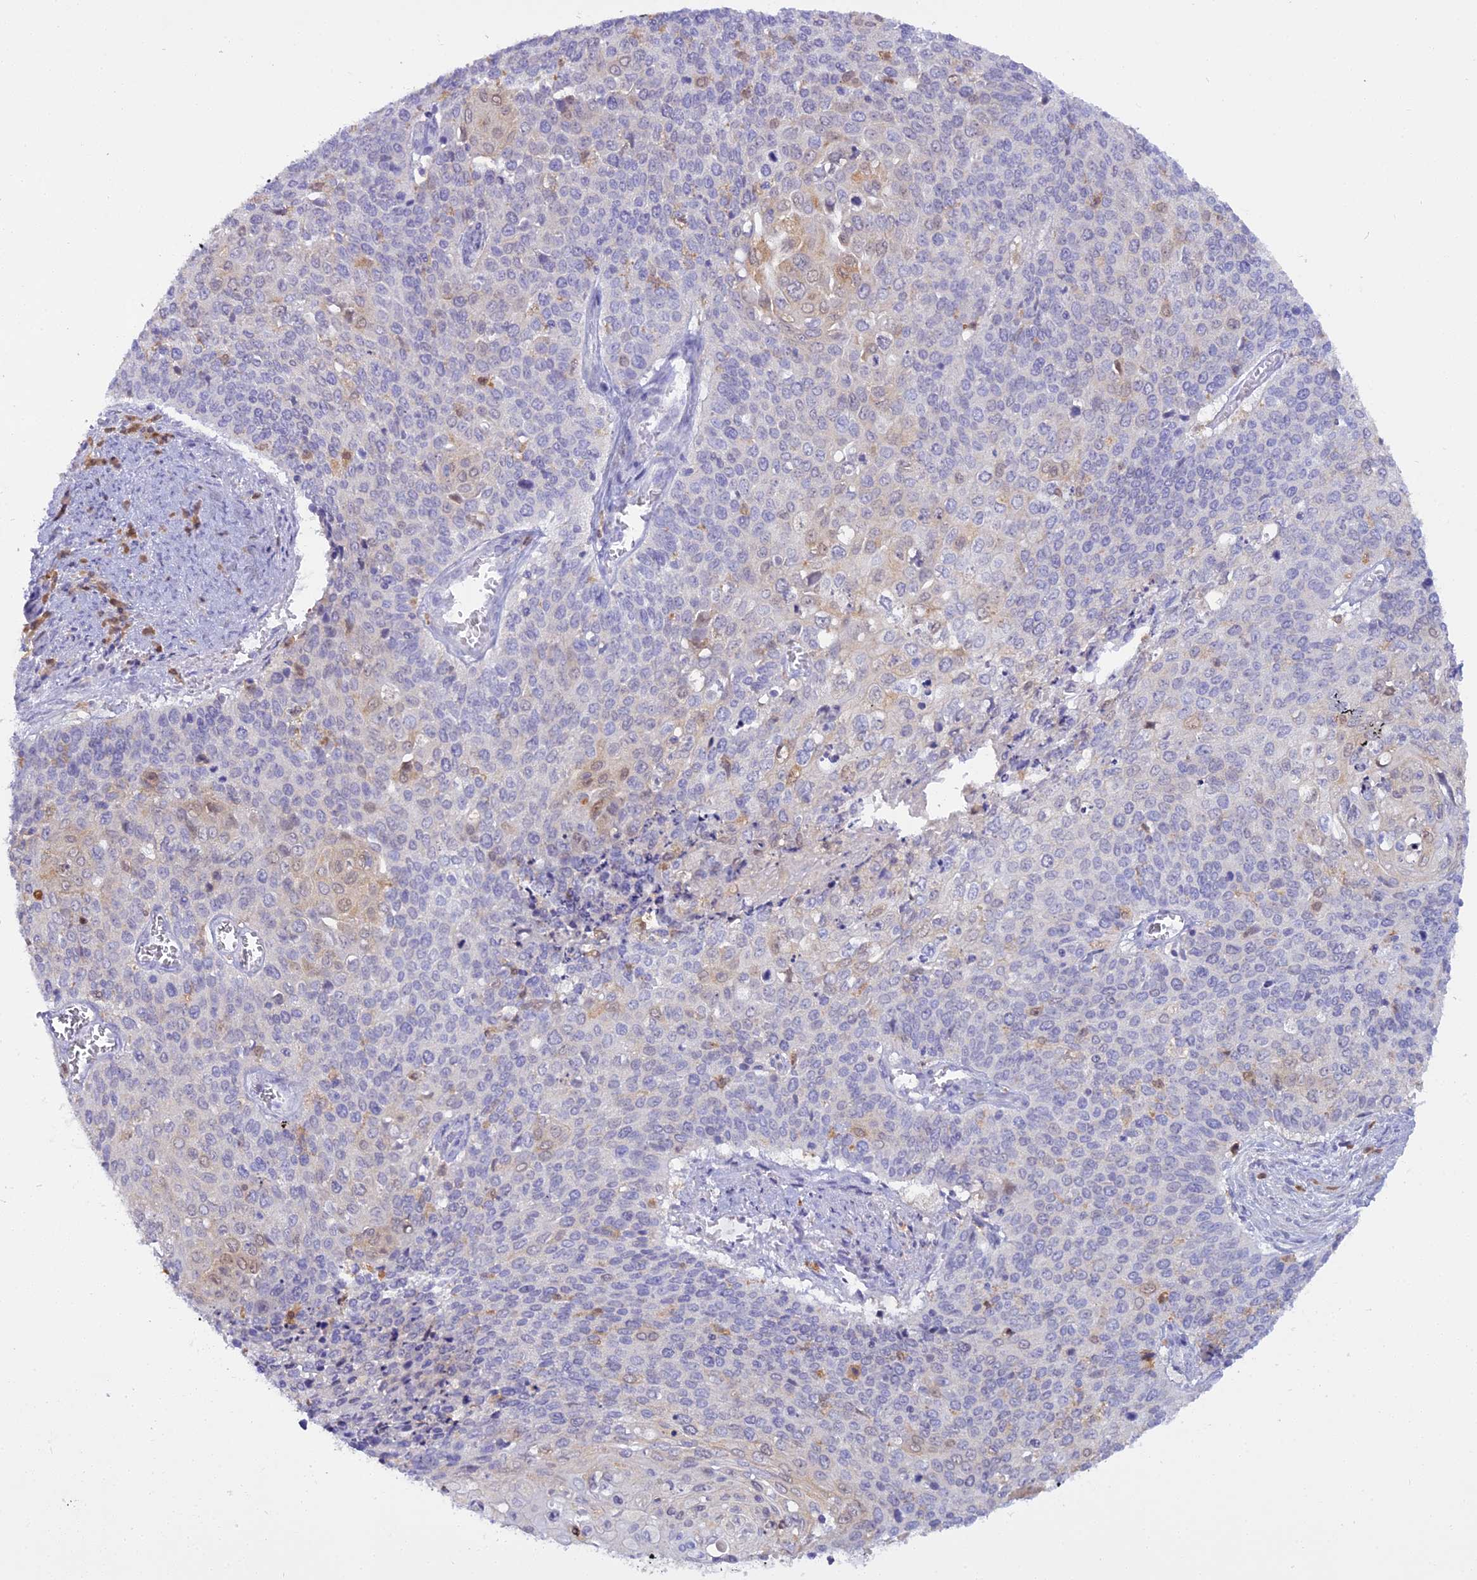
{"staining": {"intensity": "negative", "quantity": "none", "location": "none"}, "tissue": "cervical cancer", "cell_type": "Tumor cells", "image_type": "cancer", "snomed": [{"axis": "morphology", "description": "Squamous cell carcinoma, NOS"}, {"axis": "topography", "description": "Cervix"}], "caption": "Immunohistochemistry micrograph of neoplastic tissue: human cervical cancer (squamous cell carcinoma) stained with DAB (3,3'-diaminobenzidine) demonstrates no significant protein staining in tumor cells. (Stains: DAB immunohistochemistry with hematoxylin counter stain, Microscopy: brightfield microscopy at high magnification).", "gene": "BLNK", "patient": {"sex": "female", "age": 39}}